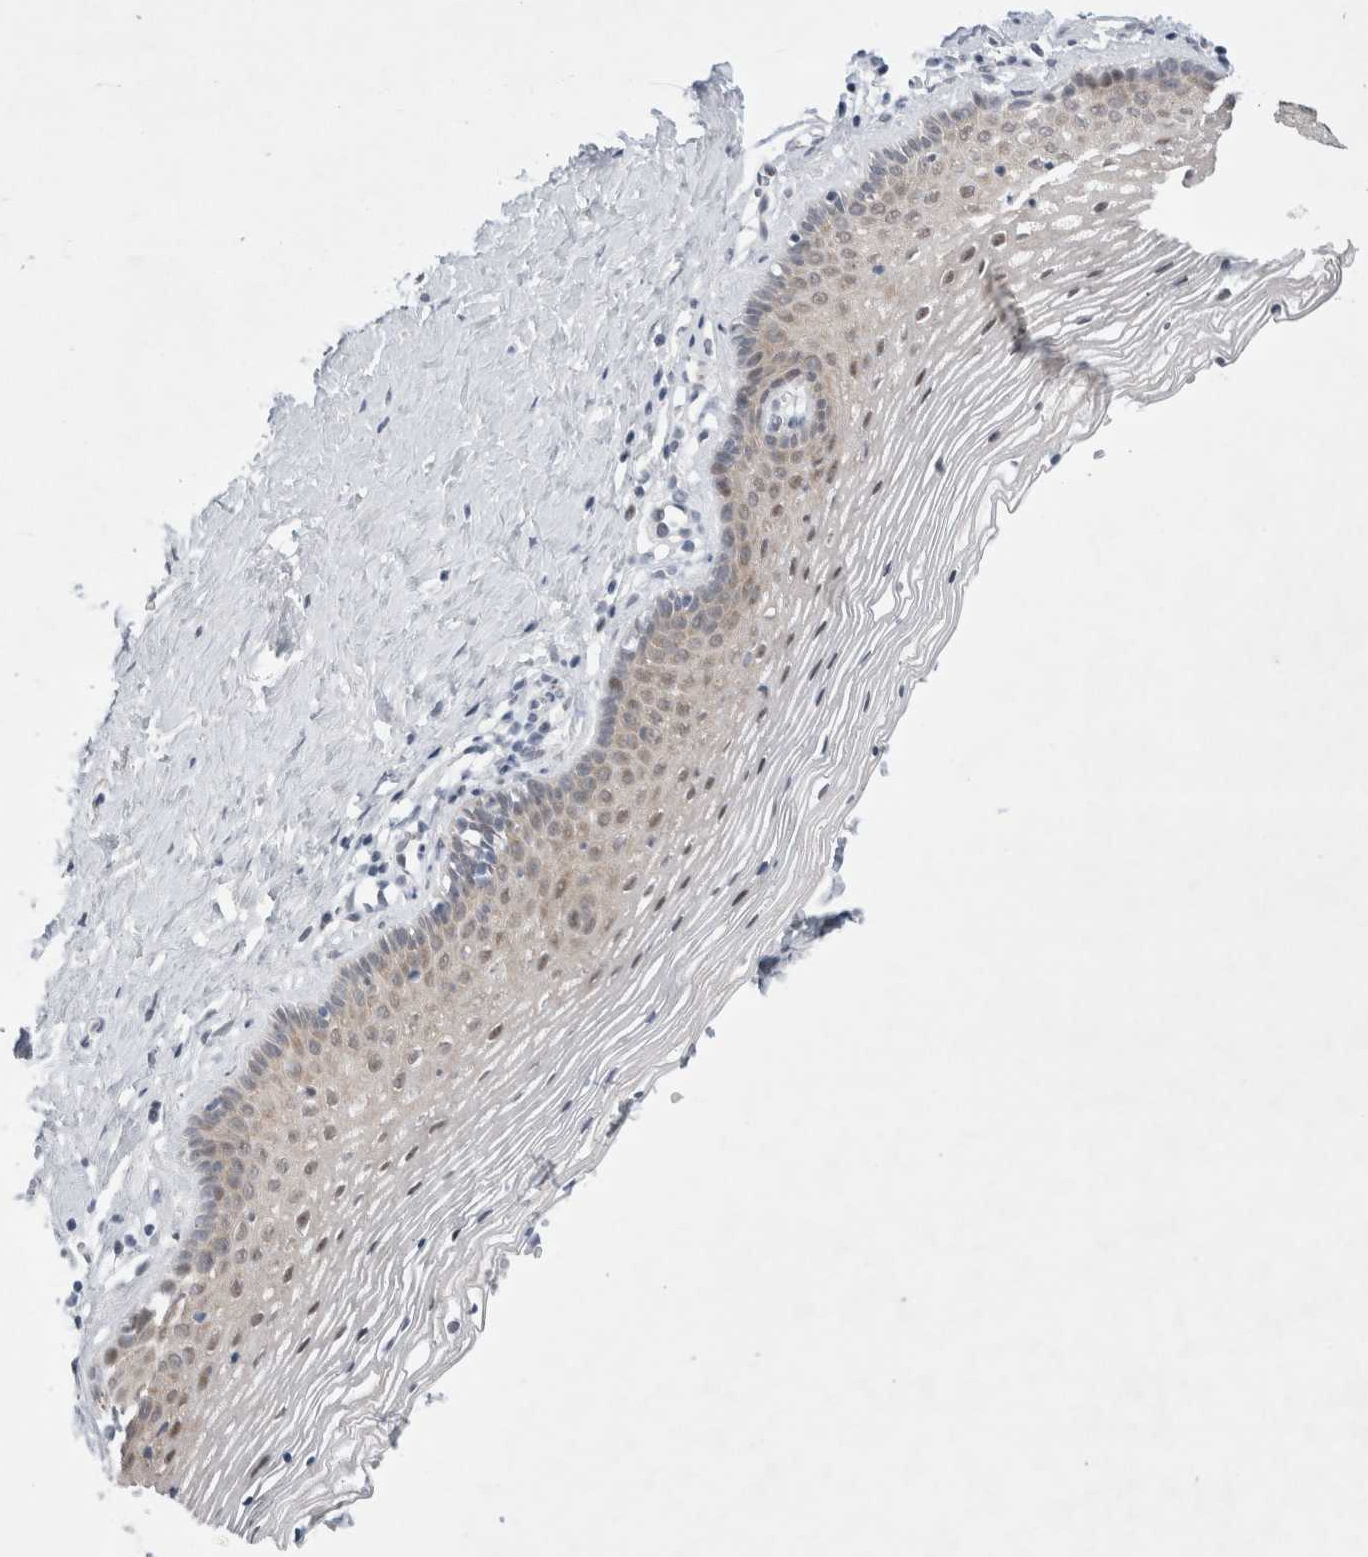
{"staining": {"intensity": "weak", "quantity": "25%-75%", "location": "nuclear"}, "tissue": "vagina", "cell_type": "Squamous epithelial cells", "image_type": "normal", "snomed": [{"axis": "morphology", "description": "Normal tissue, NOS"}, {"axis": "topography", "description": "Vagina"}], "caption": "This micrograph shows immunohistochemistry staining of normal vagina, with low weak nuclear staining in about 25%-75% of squamous epithelial cells.", "gene": "WIPF2", "patient": {"sex": "female", "age": 32}}